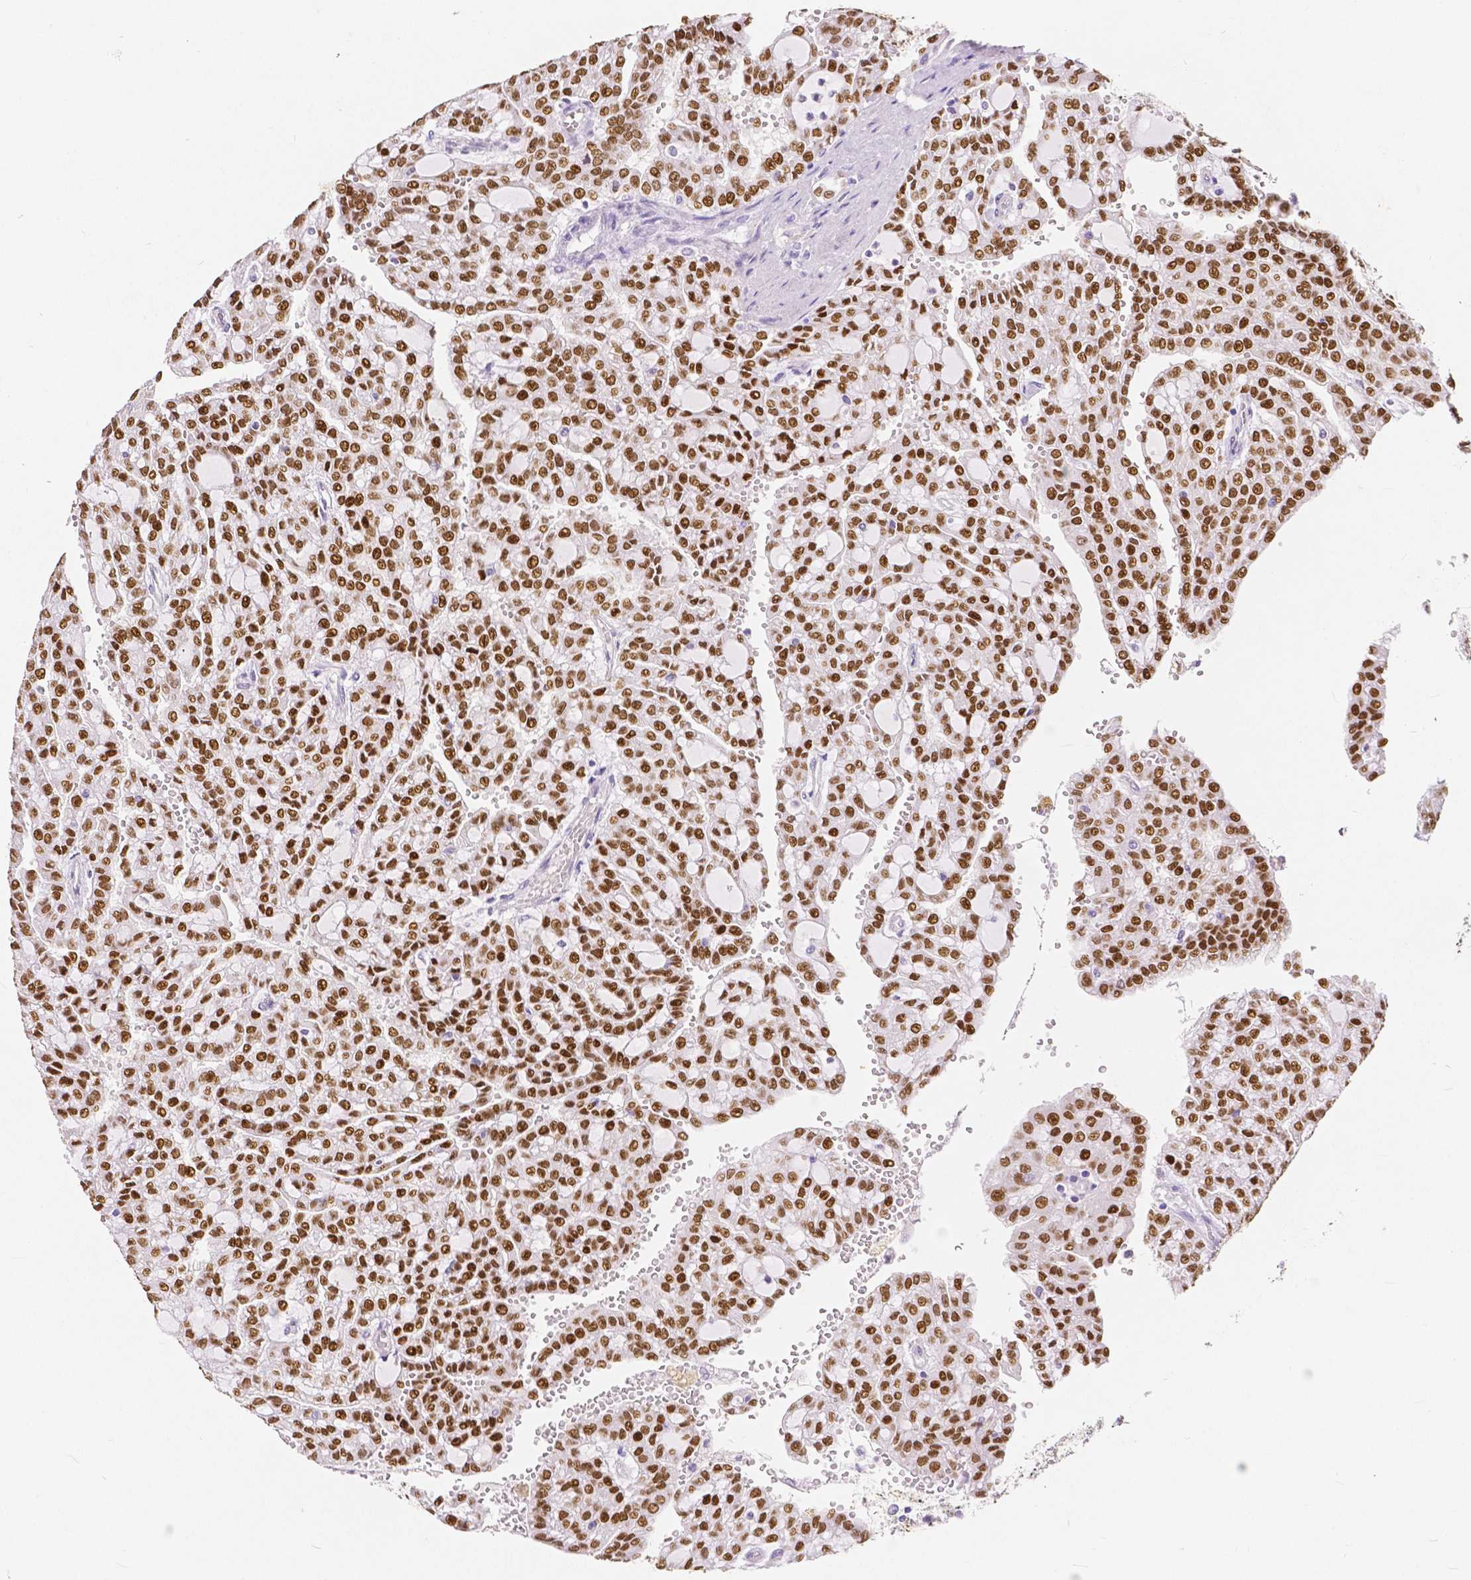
{"staining": {"intensity": "strong", "quantity": ">75%", "location": "nuclear"}, "tissue": "renal cancer", "cell_type": "Tumor cells", "image_type": "cancer", "snomed": [{"axis": "morphology", "description": "Adenocarcinoma, NOS"}, {"axis": "topography", "description": "Kidney"}], "caption": "An immunohistochemistry micrograph of neoplastic tissue is shown. Protein staining in brown highlights strong nuclear positivity in renal adenocarcinoma within tumor cells.", "gene": "HNF1B", "patient": {"sex": "male", "age": 63}}